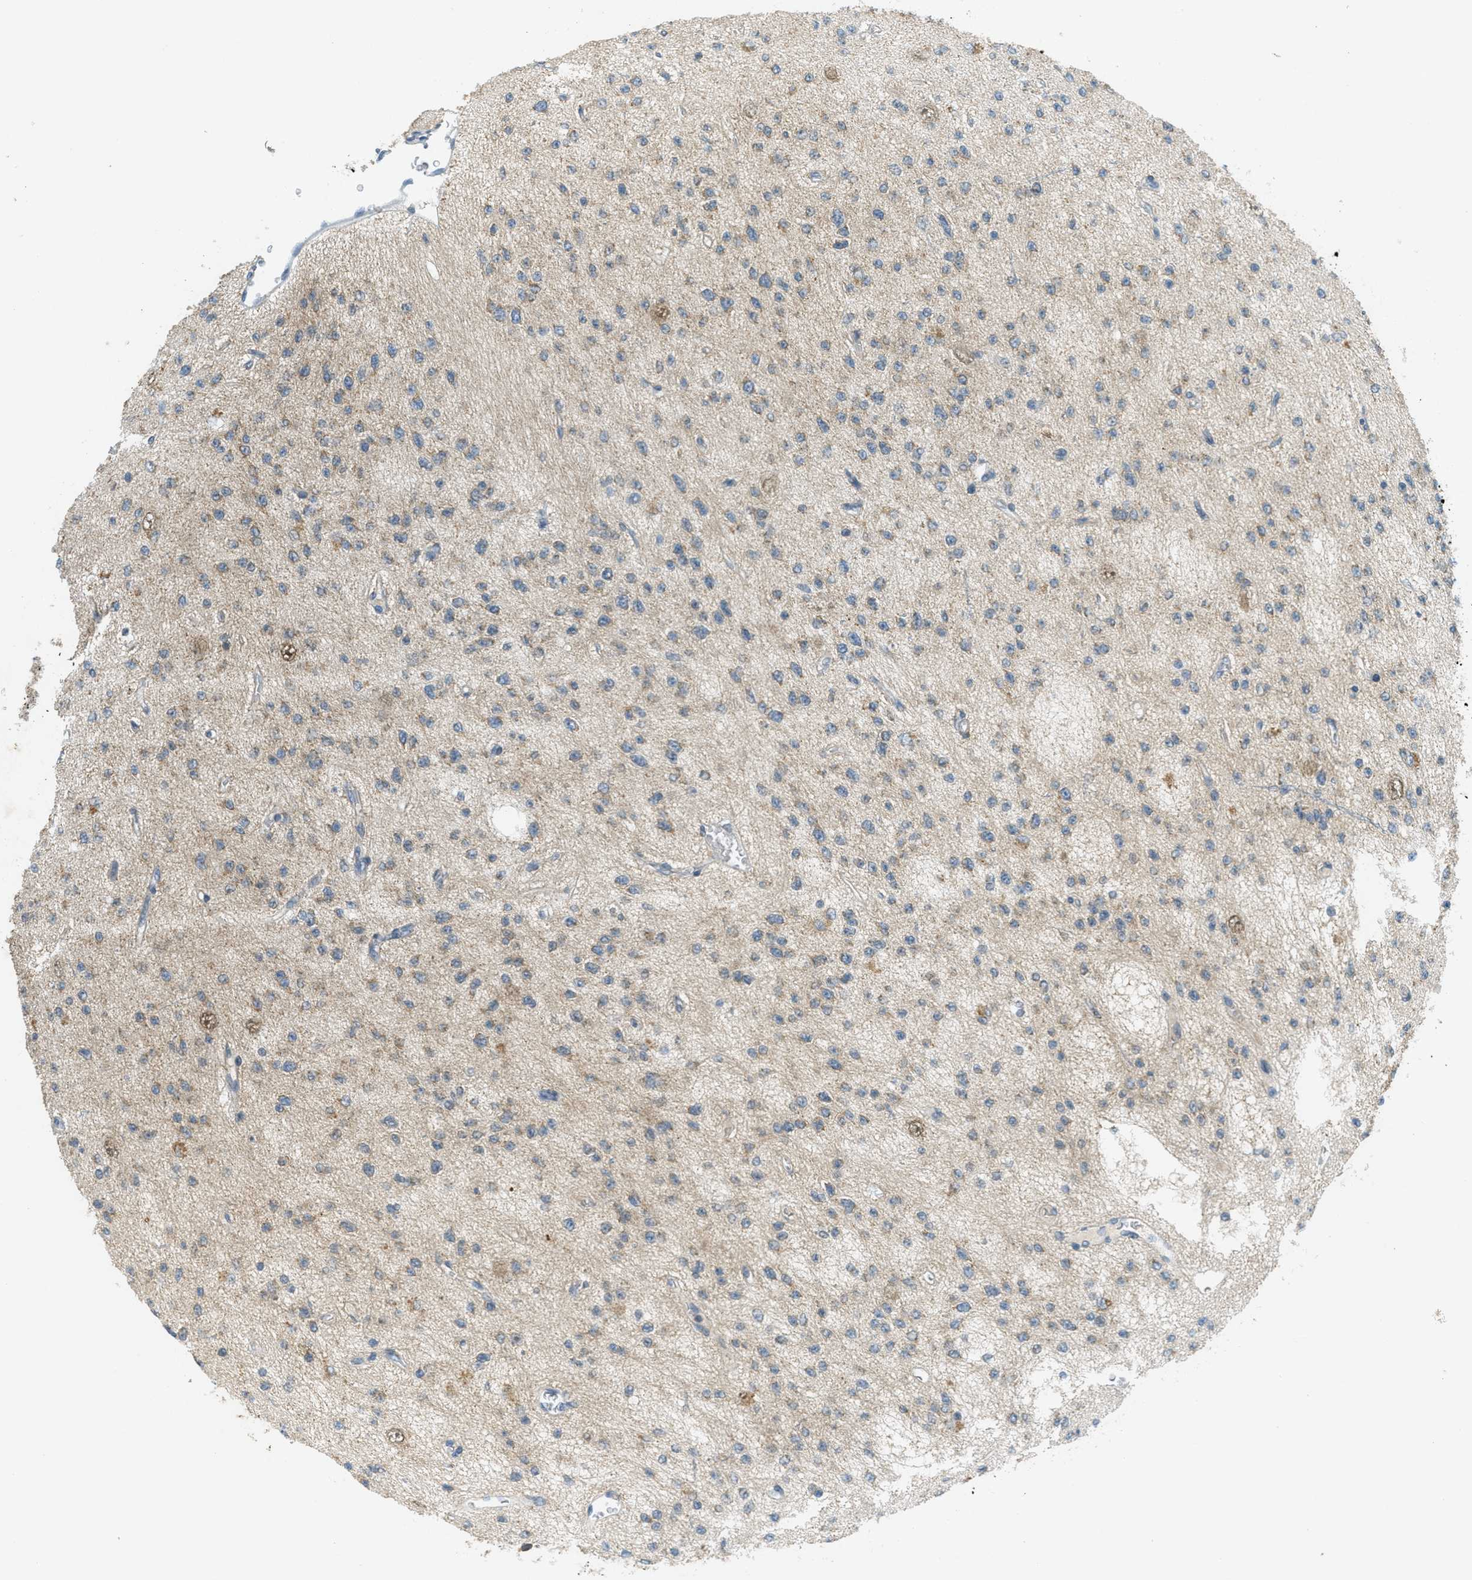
{"staining": {"intensity": "weak", "quantity": "25%-75%", "location": "cytoplasmic/membranous"}, "tissue": "glioma", "cell_type": "Tumor cells", "image_type": "cancer", "snomed": [{"axis": "morphology", "description": "Glioma, malignant, Low grade"}, {"axis": "topography", "description": "Brain"}], "caption": "DAB immunohistochemical staining of glioma displays weak cytoplasmic/membranous protein staining in about 25%-75% of tumor cells.", "gene": "TCF20", "patient": {"sex": "male", "age": 38}}